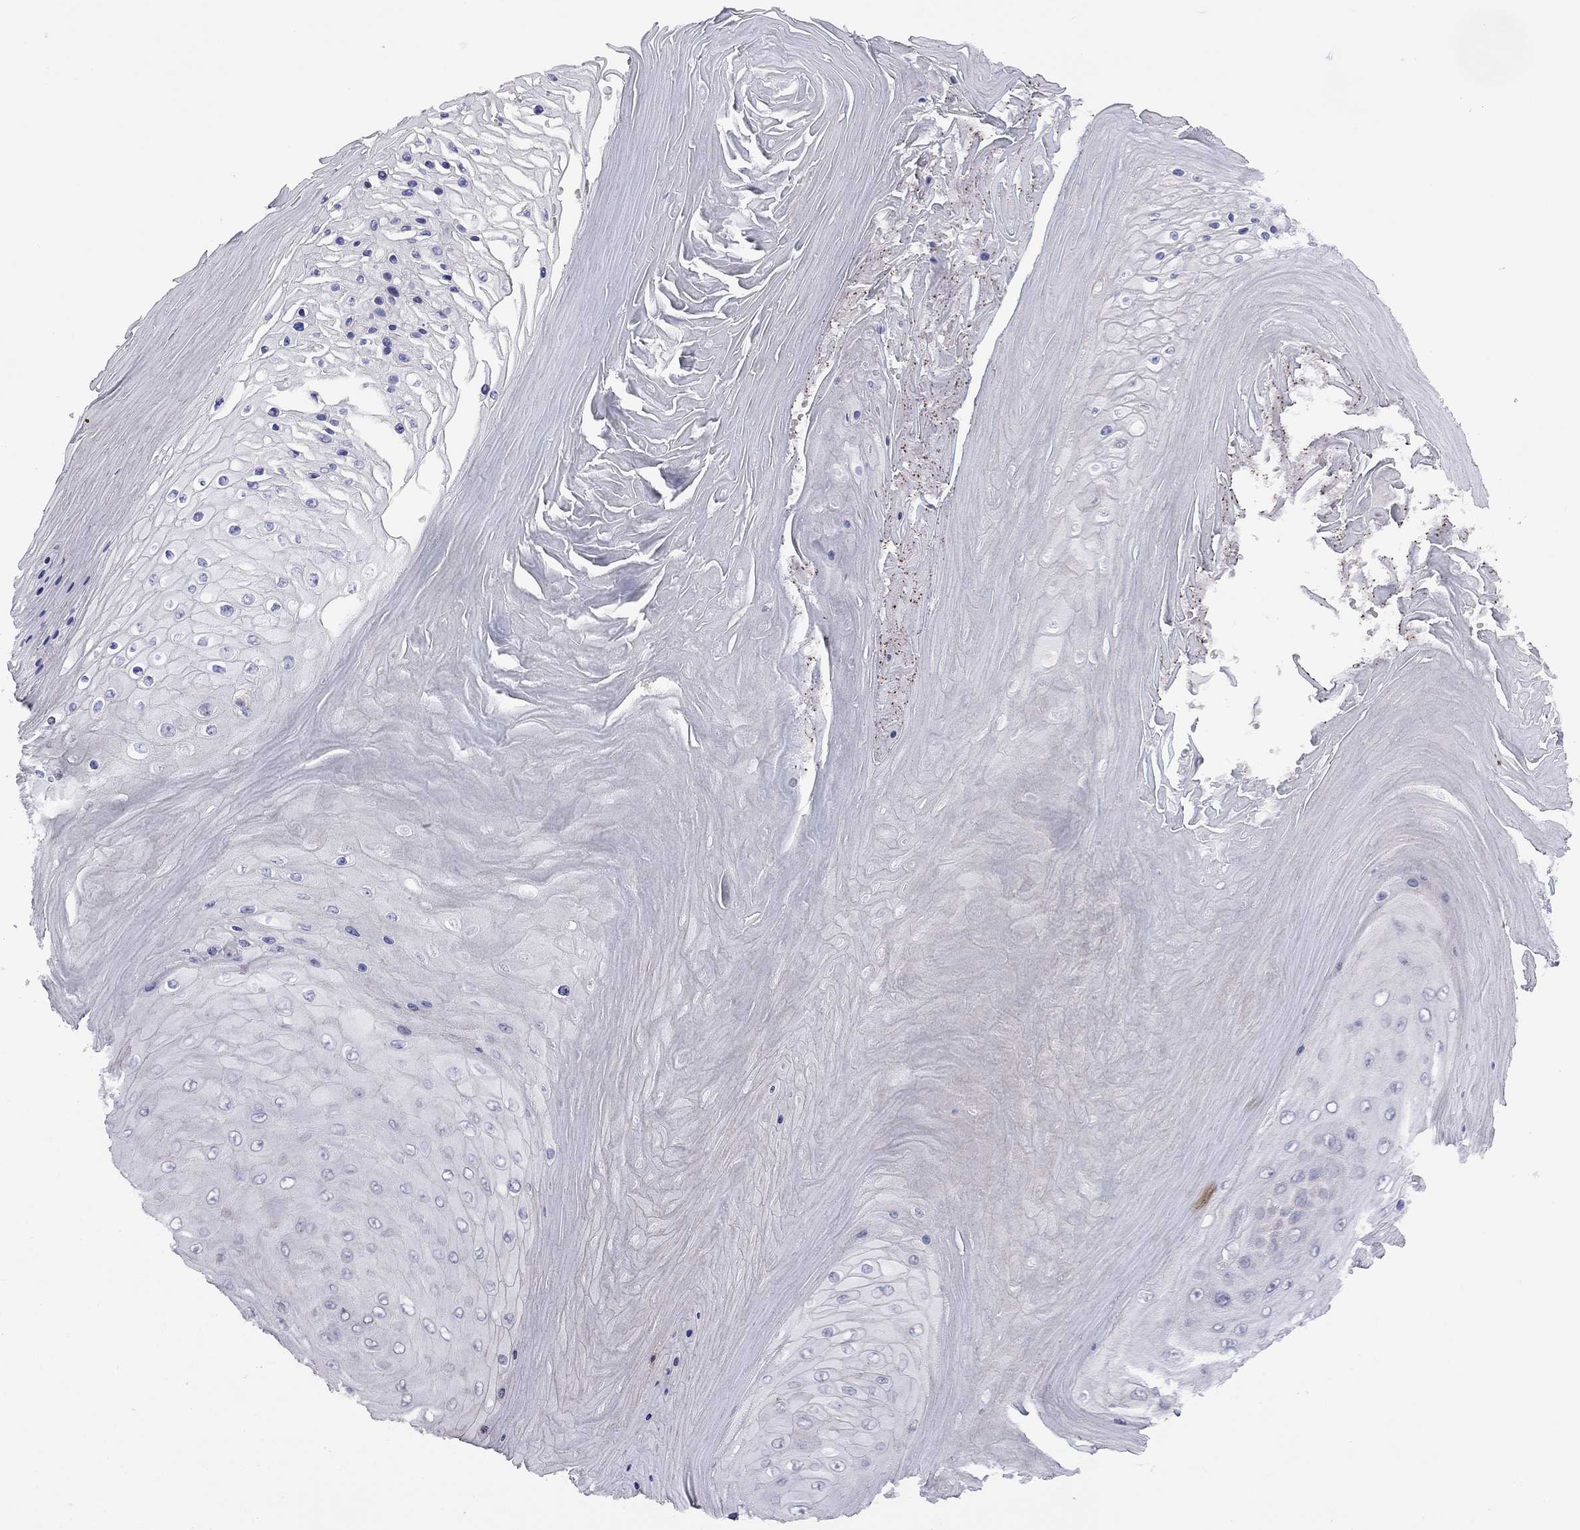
{"staining": {"intensity": "negative", "quantity": "none", "location": "none"}, "tissue": "skin cancer", "cell_type": "Tumor cells", "image_type": "cancer", "snomed": [{"axis": "morphology", "description": "Squamous cell carcinoma, NOS"}, {"axis": "topography", "description": "Skin"}], "caption": "An immunohistochemistry (IHC) image of squamous cell carcinoma (skin) is shown. There is no staining in tumor cells of squamous cell carcinoma (skin).", "gene": "SYTL2", "patient": {"sex": "male", "age": 62}}